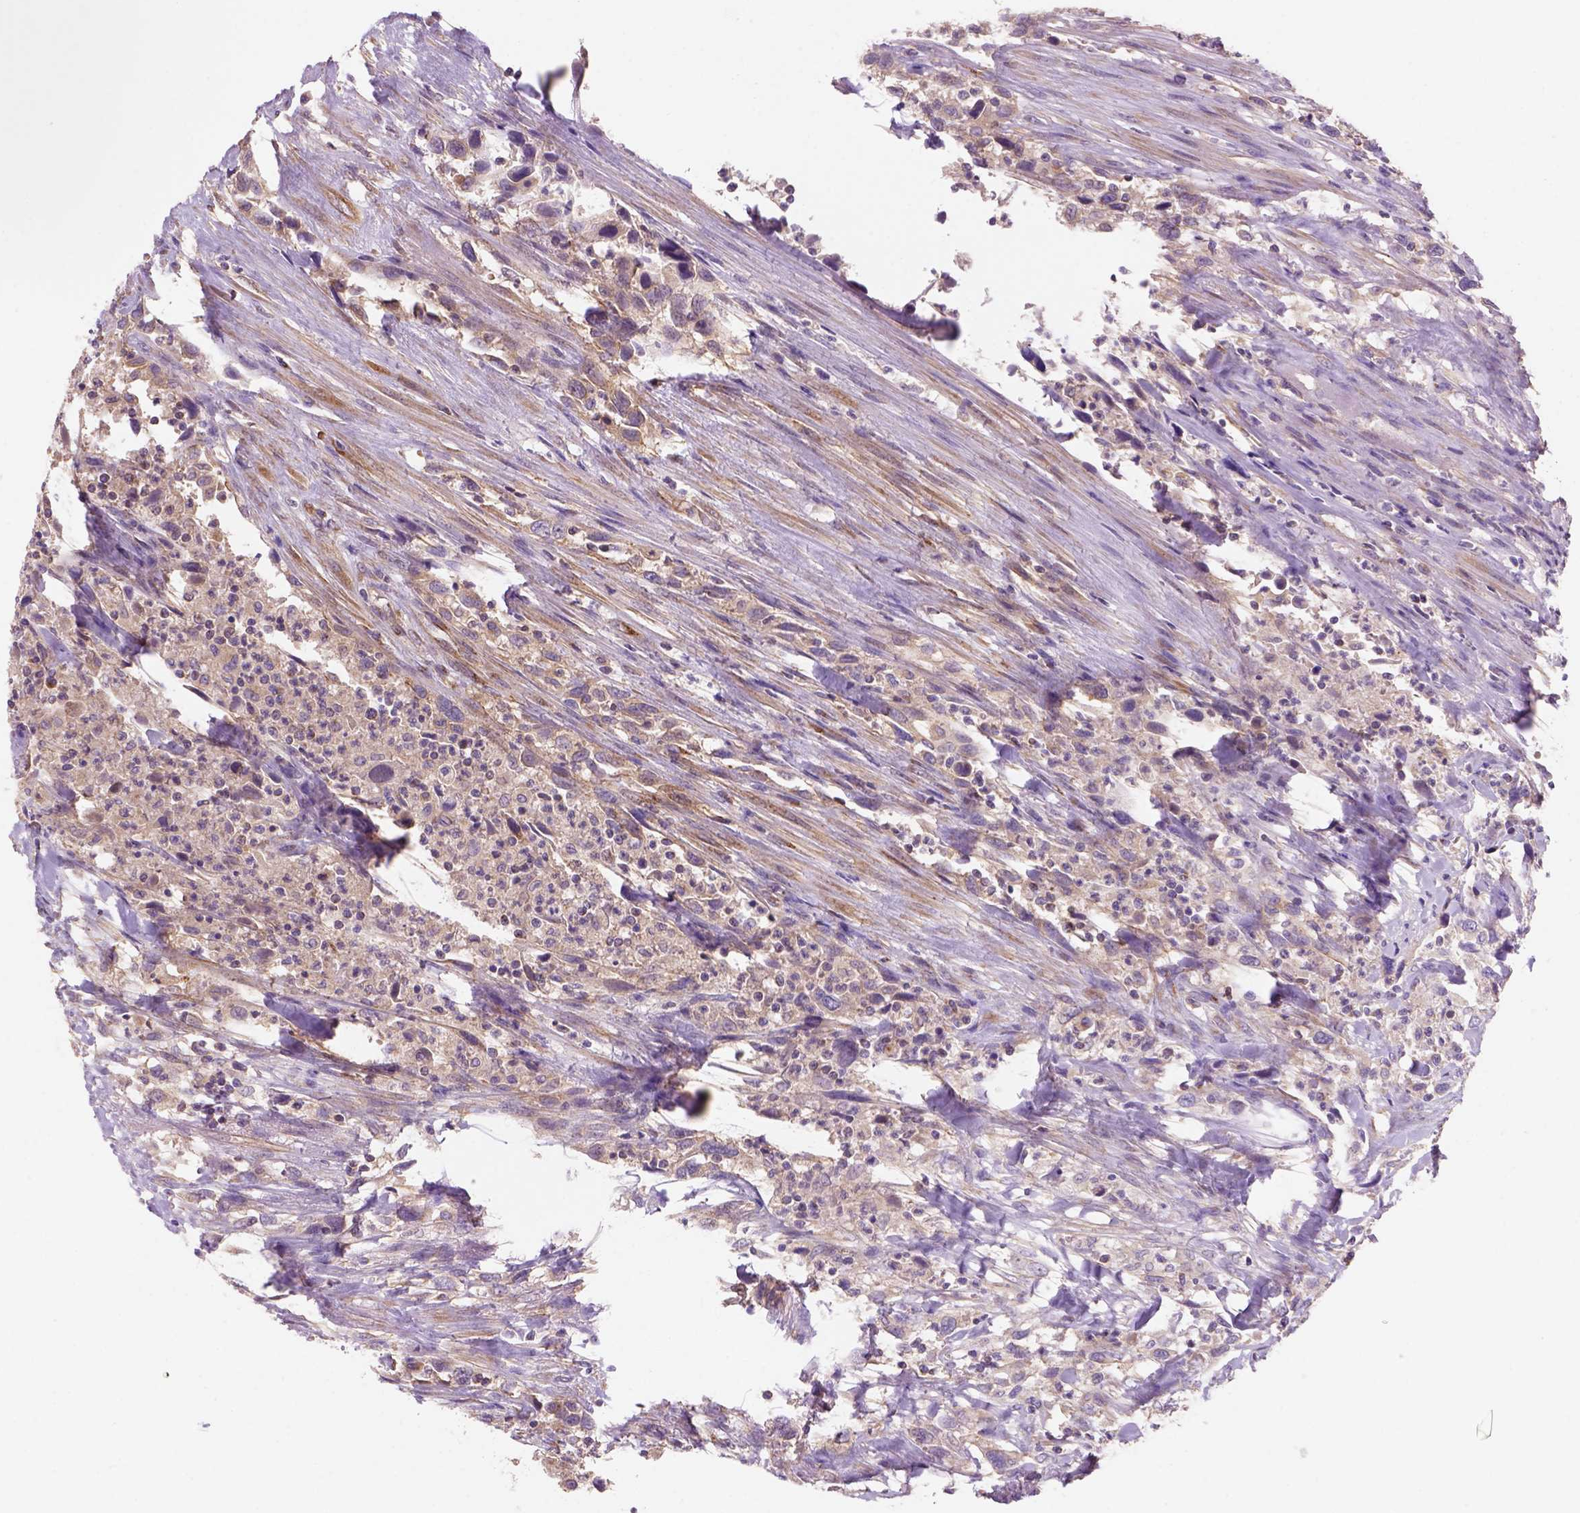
{"staining": {"intensity": "weak", "quantity": ">75%", "location": "cytoplasmic/membranous"}, "tissue": "urothelial cancer", "cell_type": "Tumor cells", "image_type": "cancer", "snomed": [{"axis": "morphology", "description": "Urothelial carcinoma, NOS"}, {"axis": "morphology", "description": "Urothelial carcinoma, High grade"}, {"axis": "topography", "description": "Urinary bladder"}], "caption": "Protein expression analysis of high-grade urothelial carcinoma shows weak cytoplasmic/membranous staining in approximately >75% of tumor cells.", "gene": "WARS2", "patient": {"sex": "female", "age": 64}}